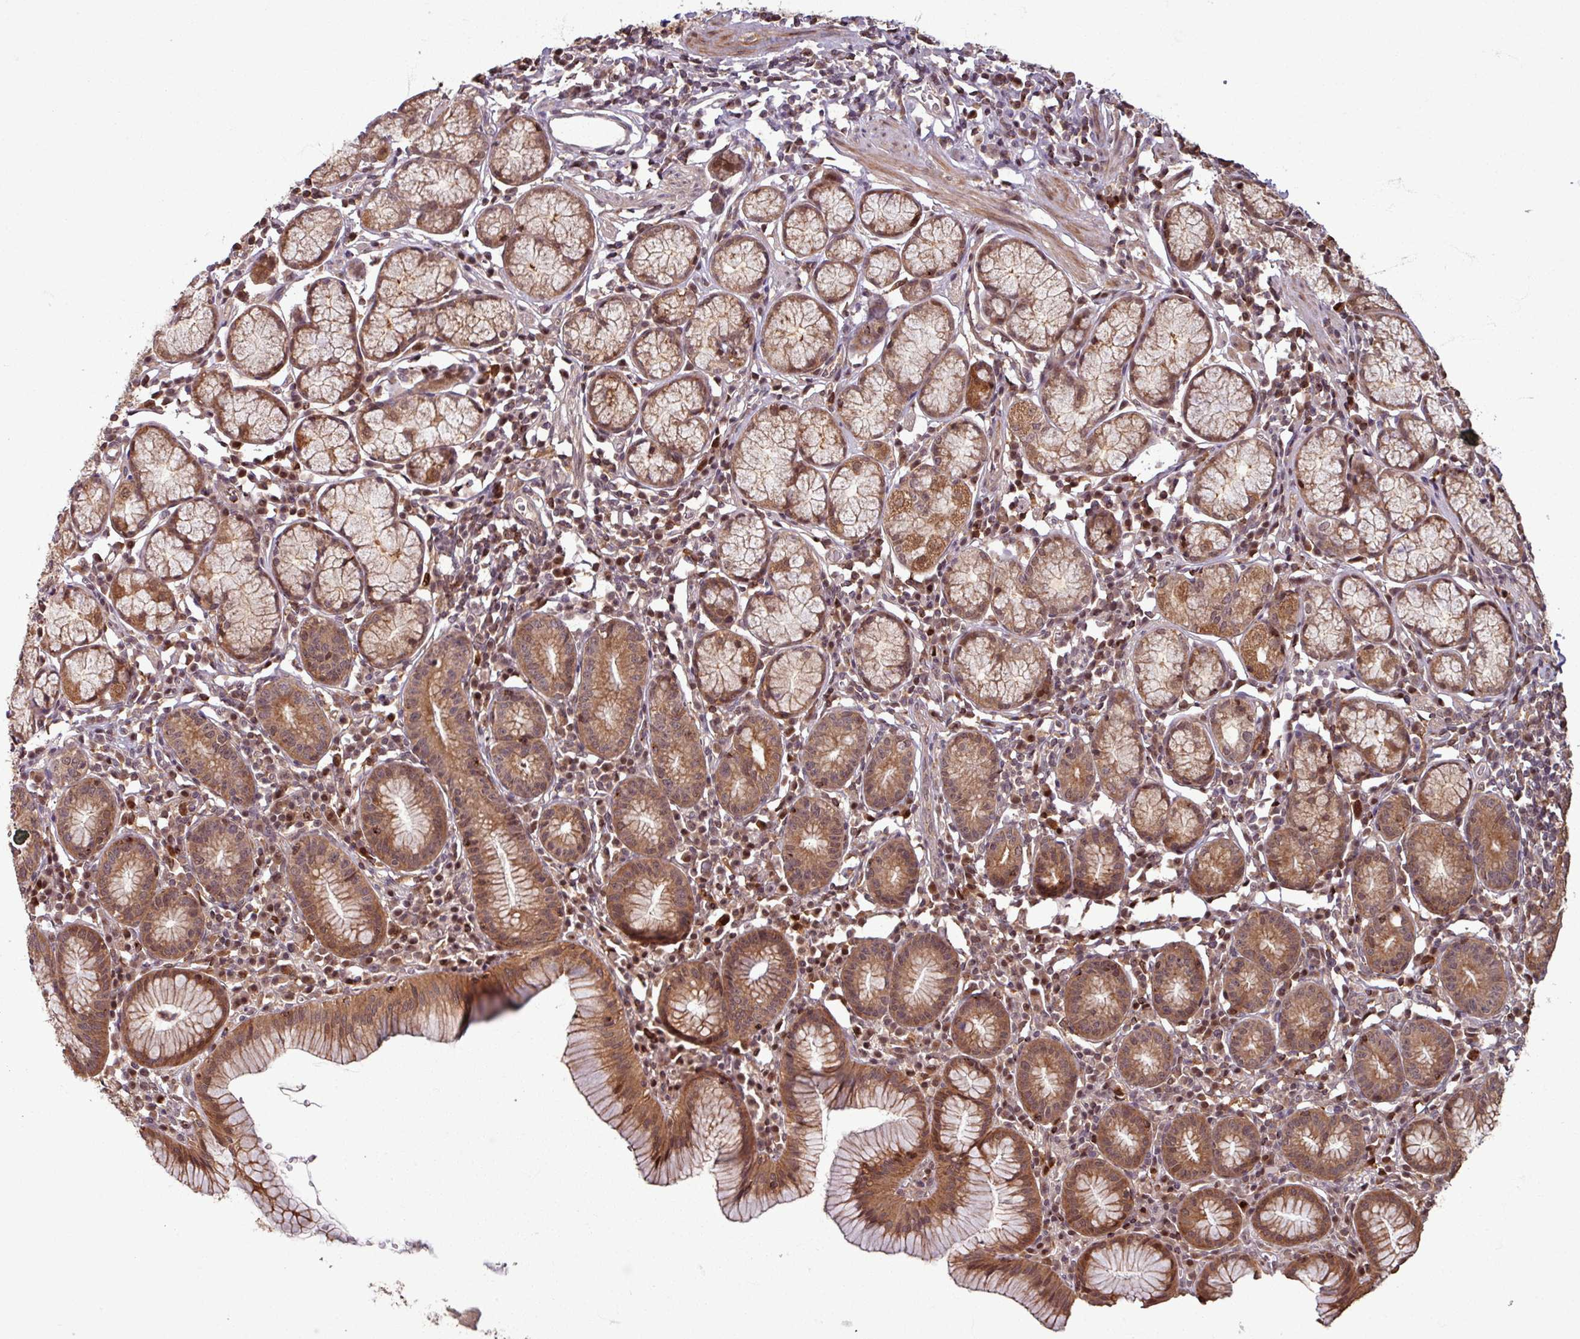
{"staining": {"intensity": "strong", "quantity": "25%-75%", "location": "cytoplasmic/membranous,nuclear"}, "tissue": "stomach", "cell_type": "Glandular cells", "image_type": "normal", "snomed": [{"axis": "morphology", "description": "Normal tissue, NOS"}, {"axis": "topography", "description": "Stomach"}], "caption": "High-magnification brightfield microscopy of normal stomach stained with DAB (brown) and counterstained with hematoxylin (blue). glandular cells exhibit strong cytoplasmic/membranous,nuclear expression is seen in about25%-75% of cells. (brown staining indicates protein expression, while blue staining denotes nuclei).", "gene": "OR6B1", "patient": {"sex": "male", "age": 55}}